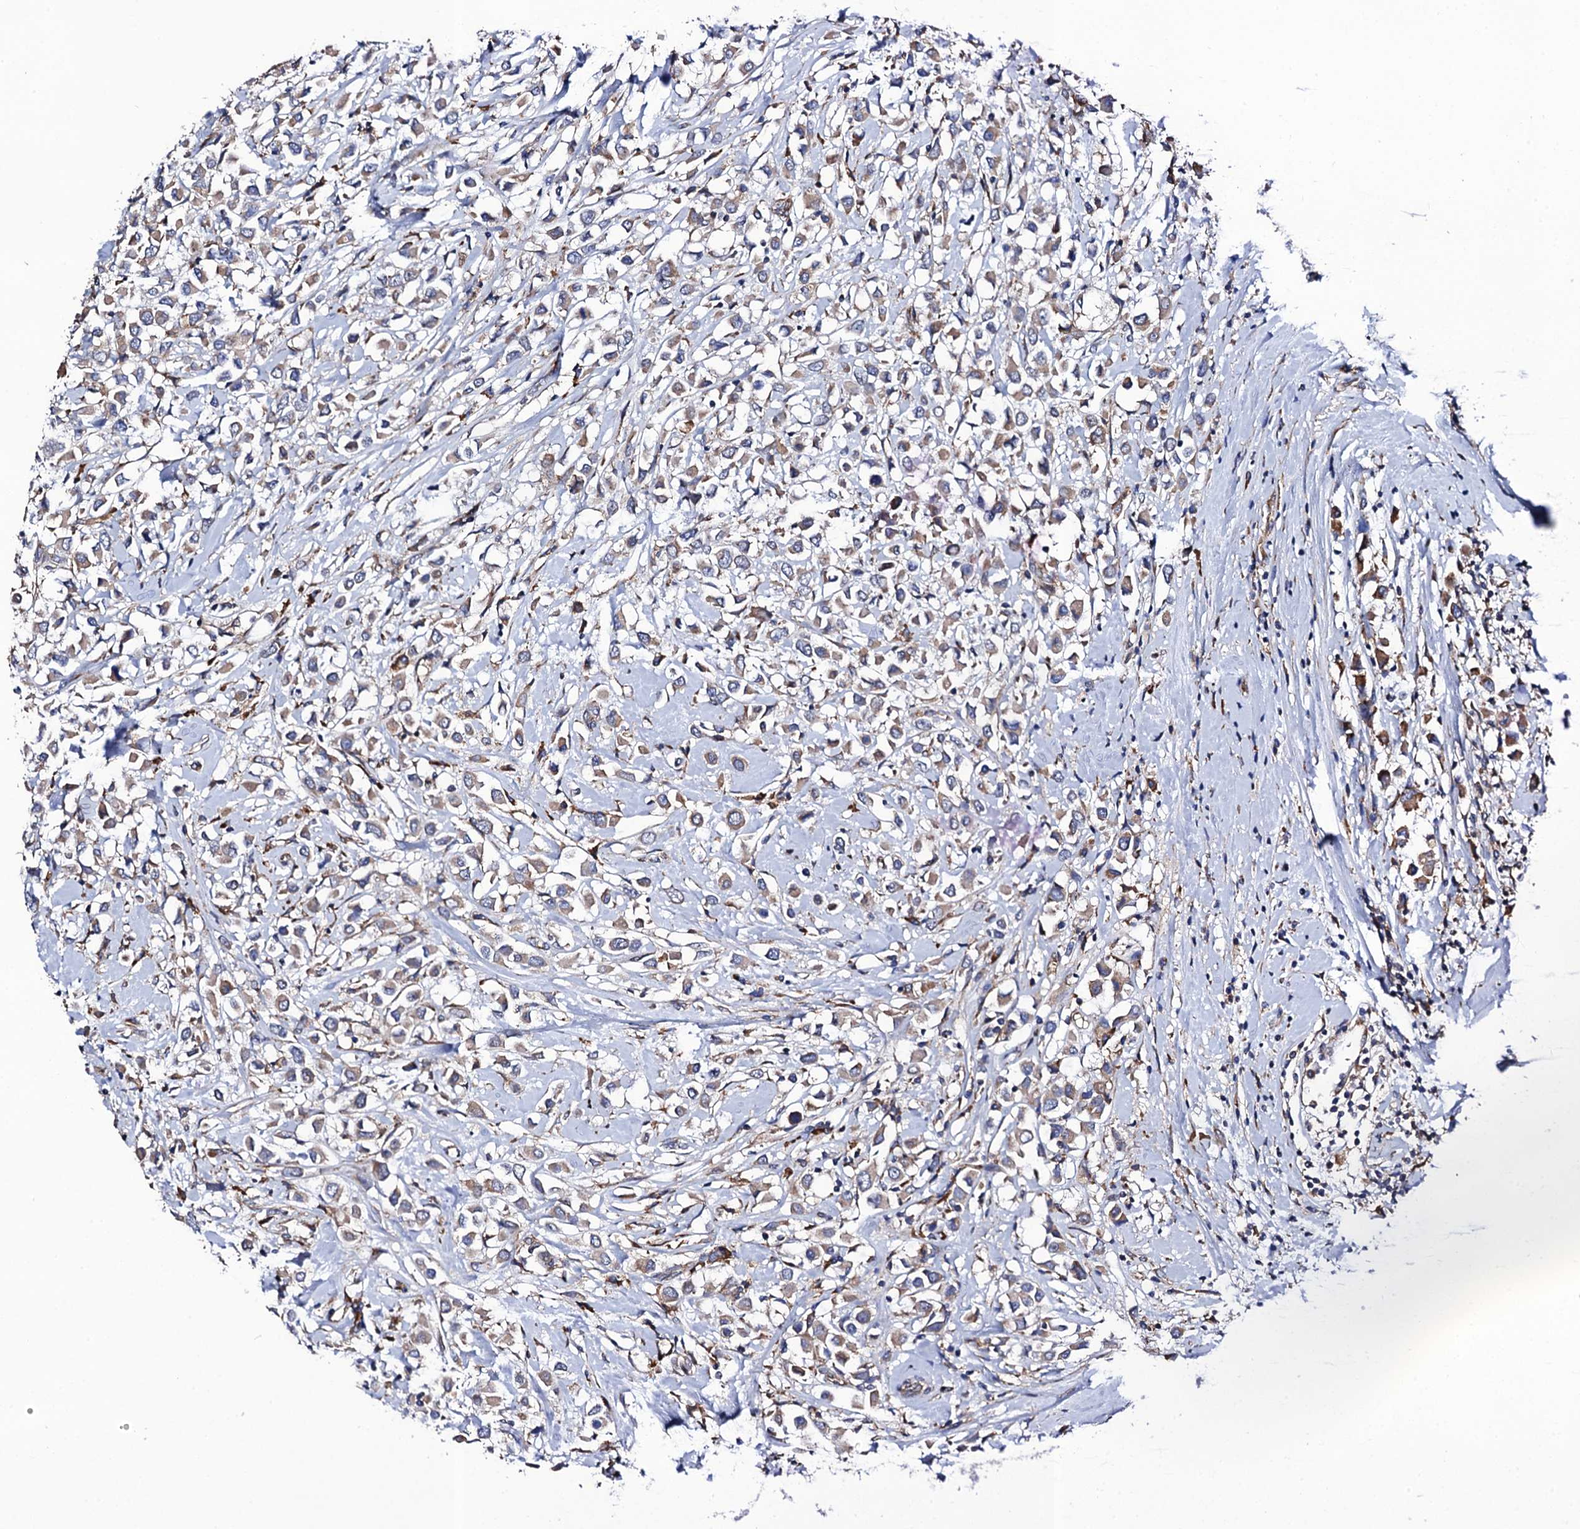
{"staining": {"intensity": "moderate", "quantity": ">75%", "location": "cytoplasmic/membranous"}, "tissue": "breast cancer", "cell_type": "Tumor cells", "image_type": "cancer", "snomed": [{"axis": "morphology", "description": "Duct carcinoma"}, {"axis": "topography", "description": "Breast"}], "caption": "This histopathology image reveals immunohistochemistry (IHC) staining of intraductal carcinoma (breast), with medium moderate cytoplasmic/membranous expression in about >75% of tumor cells.", "gene": "PGLS", "patient": {"sex": "female", "age": 87}}